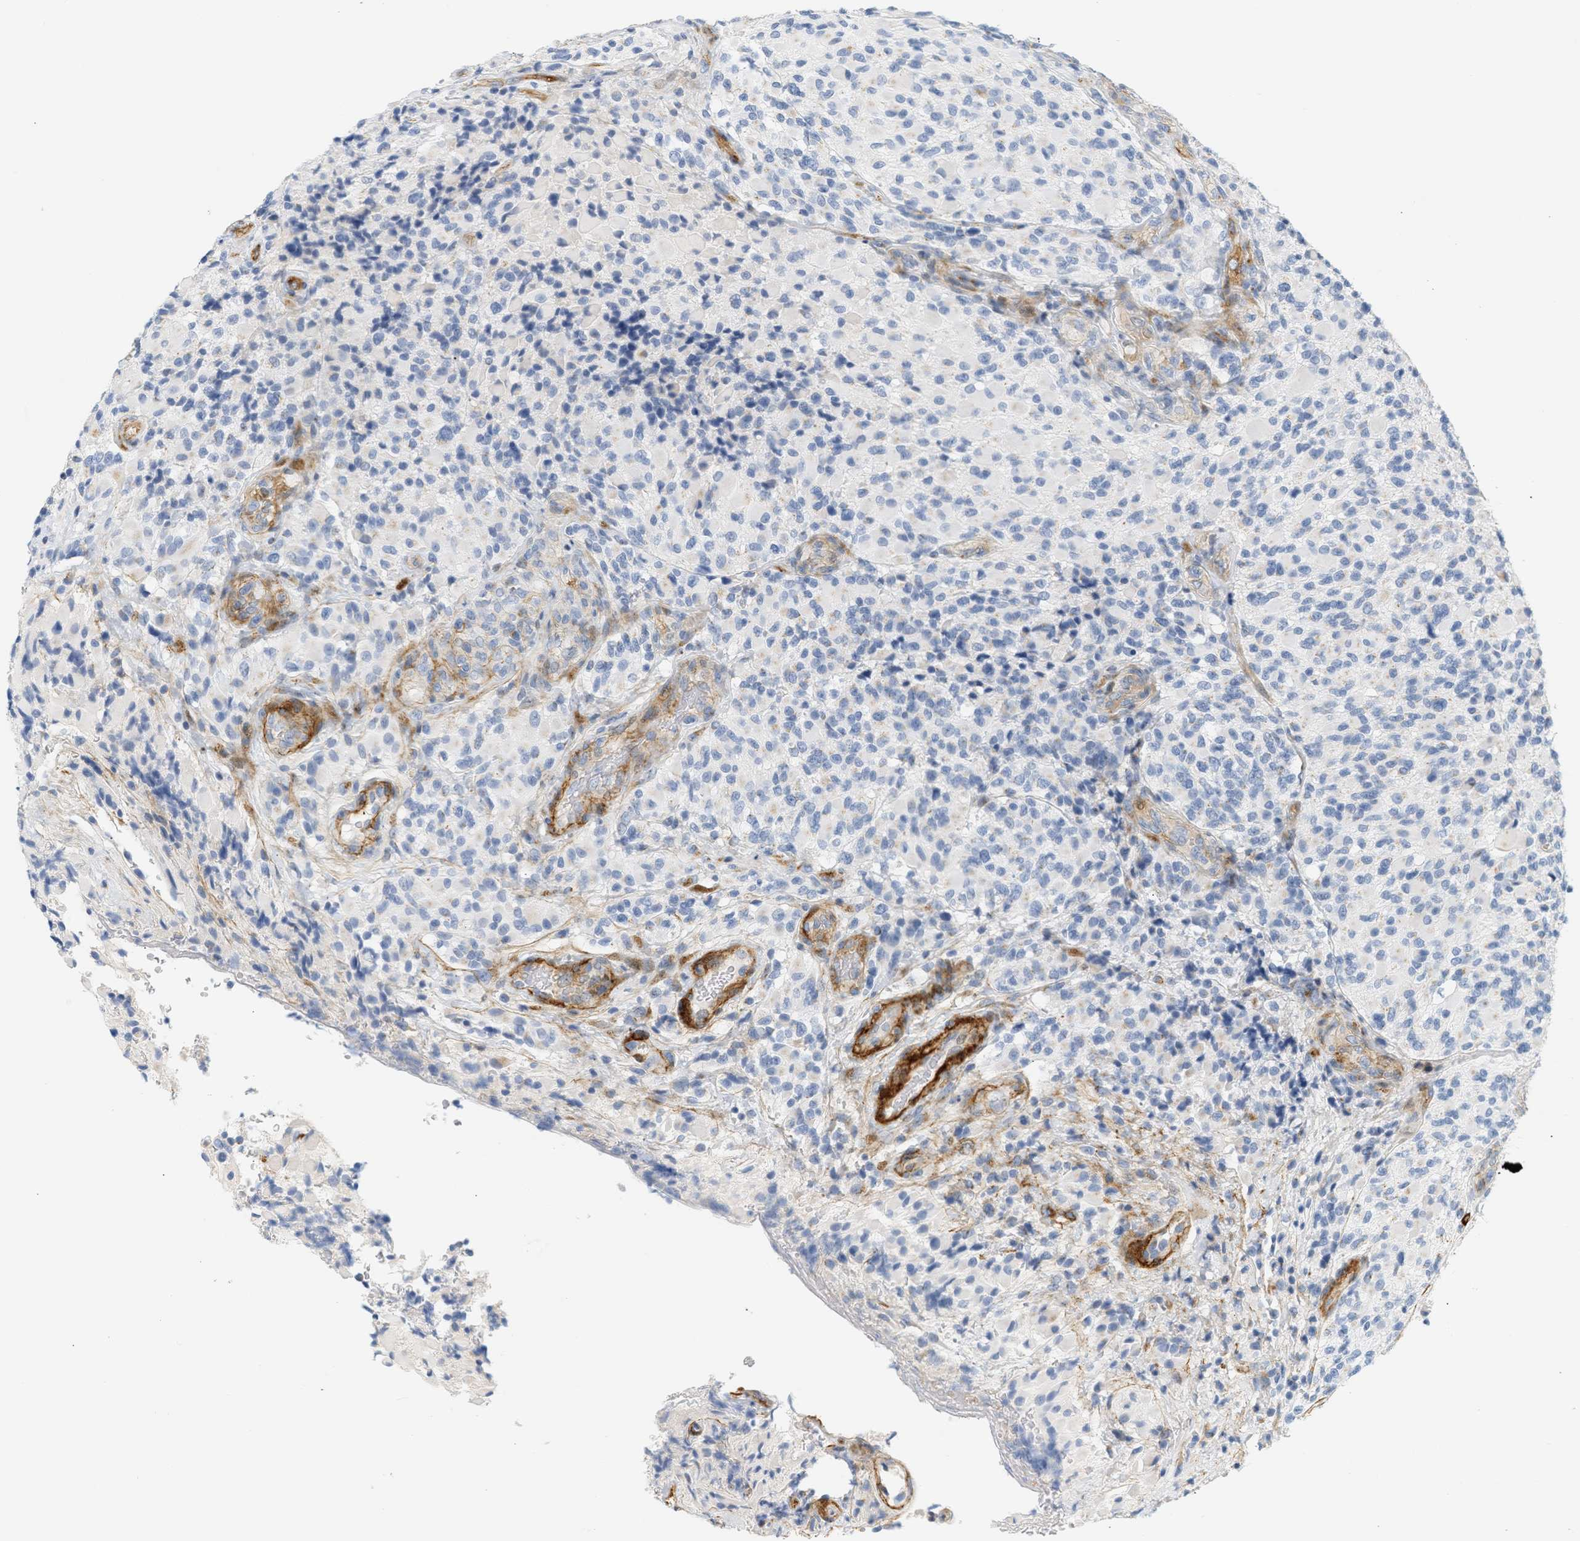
{"staining": {"intensity": "negative", "quantity": "none", "location": "none"}, "tissue": "glioma", "cell_type": "Tumor cells", "image_type": "cancer", "snomed": [{"axis": "morphology", "description": "Glioma, malignant, High grade"}, {"axis": "topography", "description": "Brain"}], "caption": "The histopathology image exhibits no staining of tumor cells in malignant glioma (high-grade). (Brightfield microscopy of DAB immunohistochemistry at high magnification).", "gene": "SLC30A7", "patient": {"sex": "male", "age": 71}}